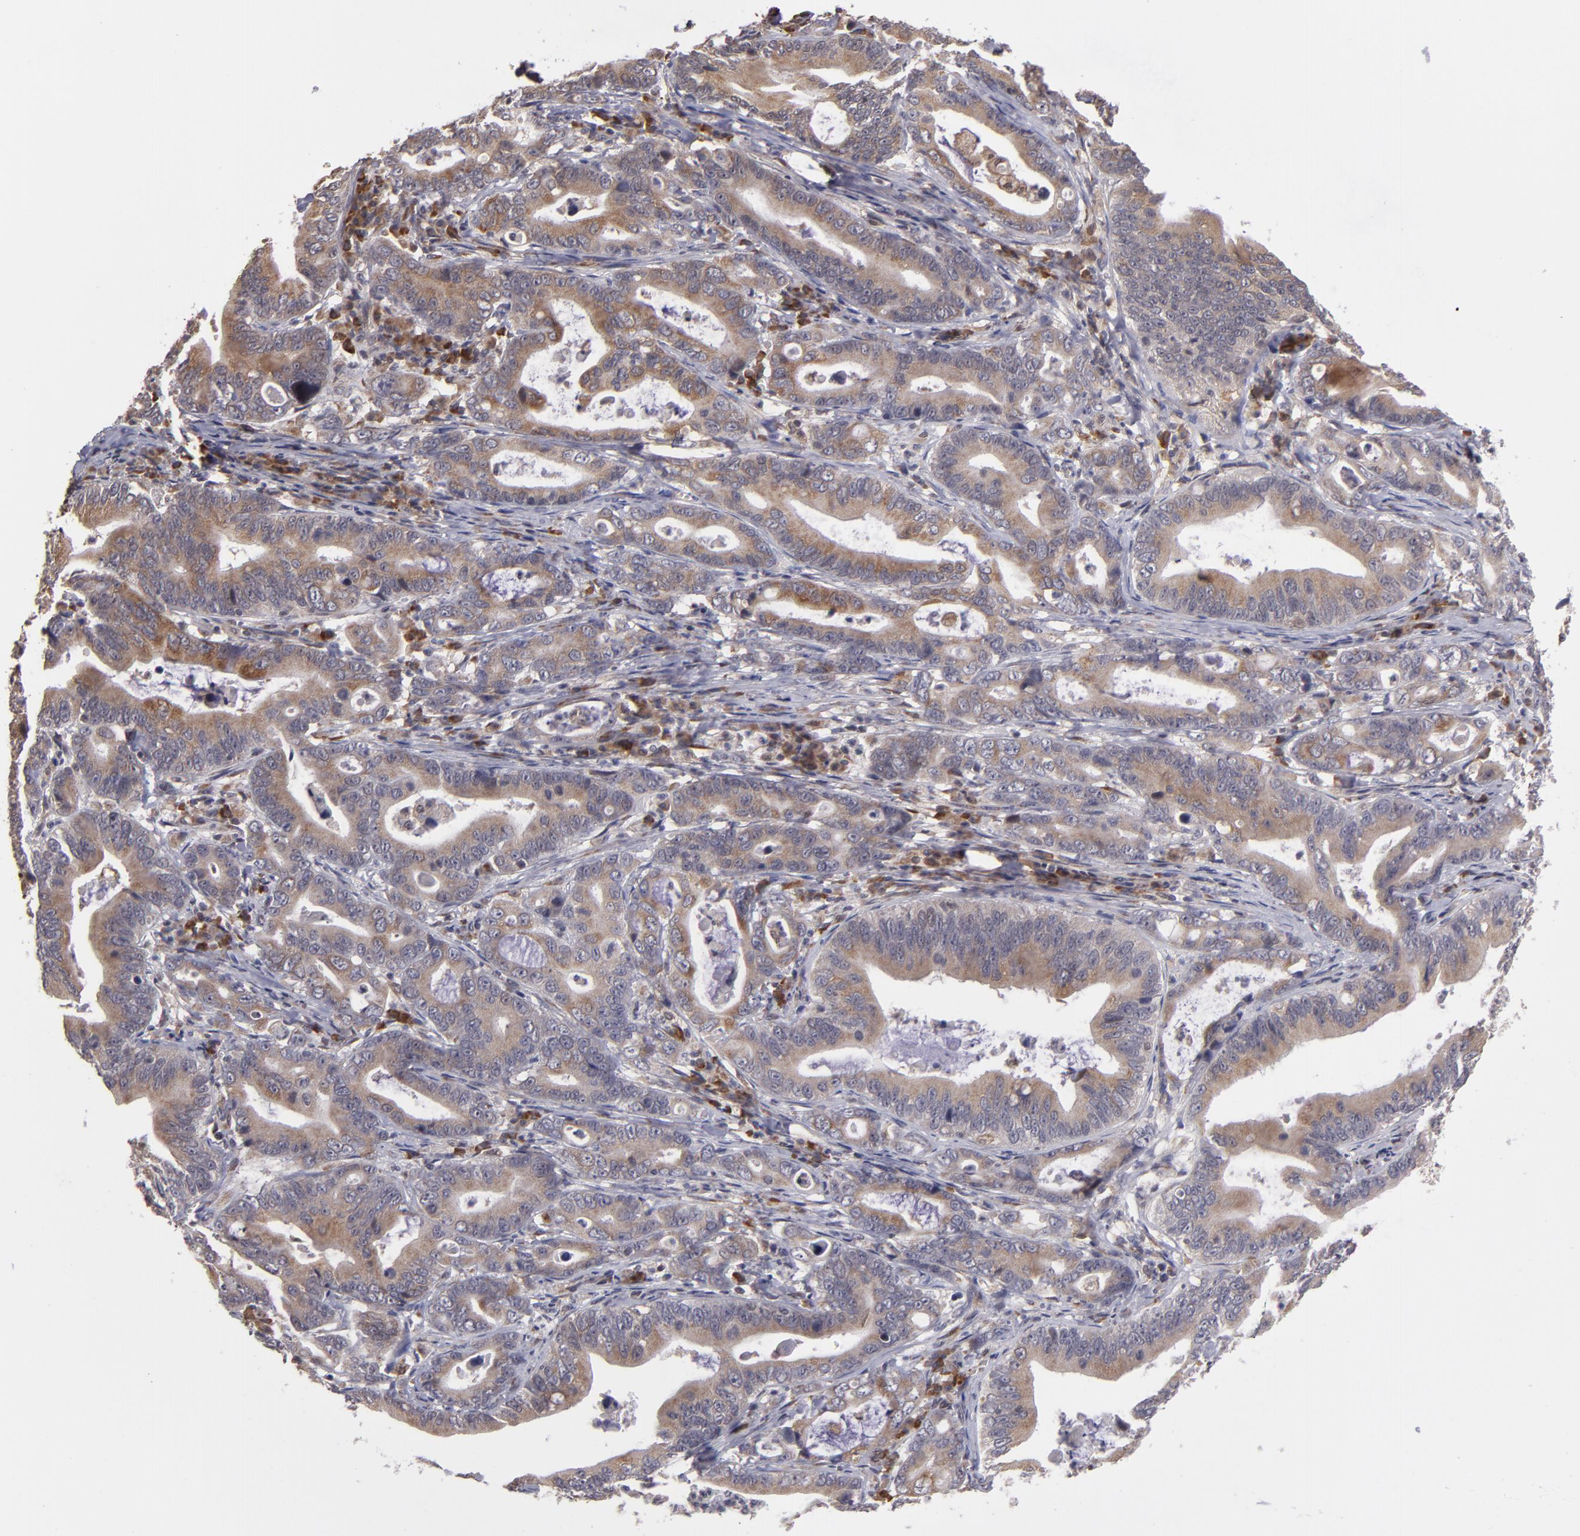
{"staining": {"intensity": "weak", "quantity": ">75%", "location": "cytoplasmic/membranous"}, "tissue": "stomach cancer", "cell_type": "Tumor cells", "image_type": "cancer", "snomed": [{"axis": "morphology", "description": "Adenocarcinoma, NOS"}, {"axis": "topography", "description": "Stomach, upper"}], "caption": "Stomach cancer (adenocarcinoma) stained for a protein (brown) demonstrates weak cytoplasmic/membranous positive positivity in about >75% of tumor cells.", "gene": "CASP1", "patient": {"sex": "male", "age": 63}}